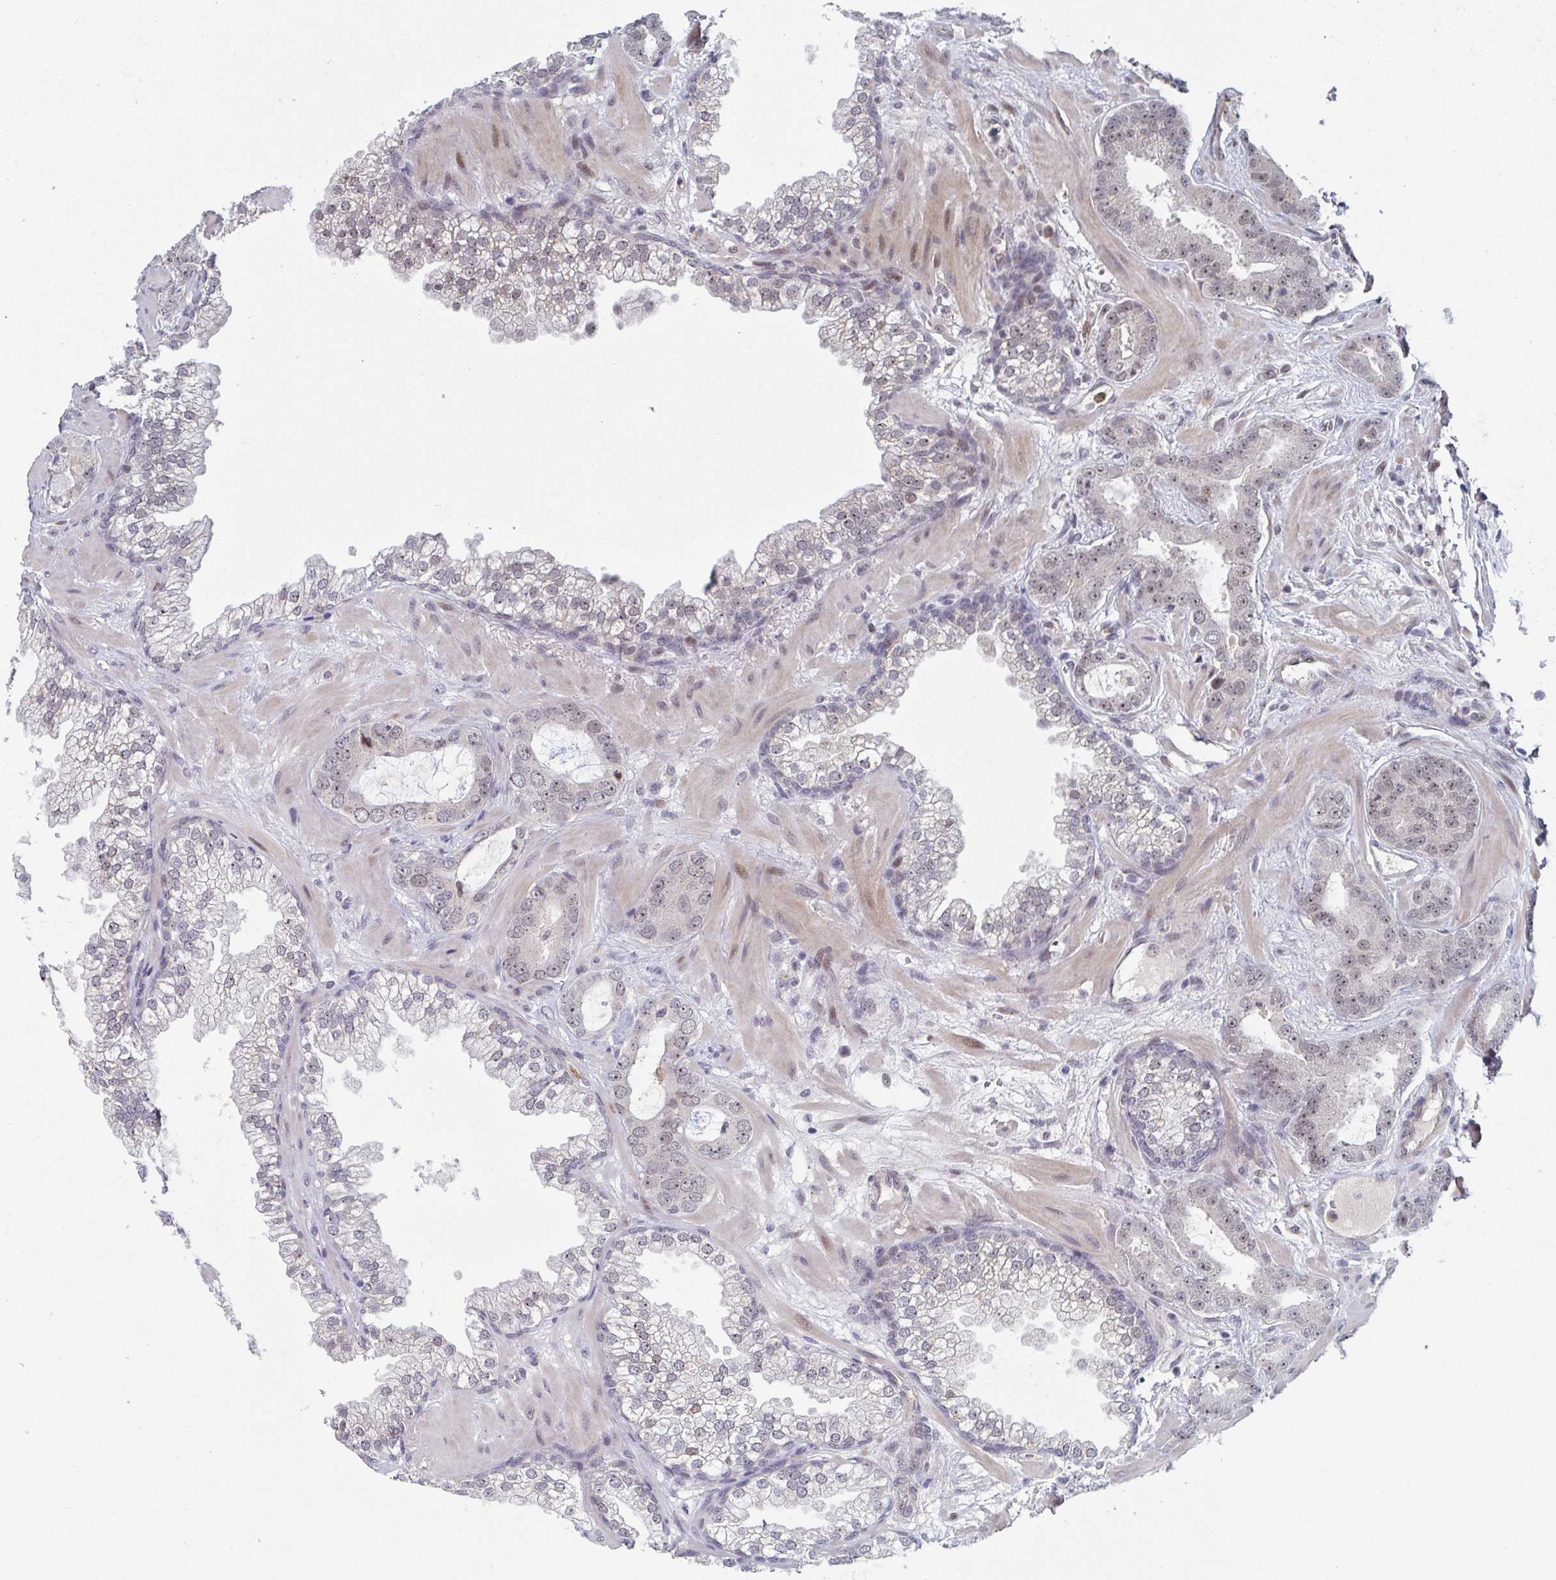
{"staining": {"intensity": "moderate", "quantity": "<25%", "location": "nuclear"}, "tissue": "prostate cancer", "cell_type": "Tumor cells", "image_type": "cancer", "snomed": [{"axis": "morphology", "description": "Adenocarcinoma, Low grade"}, {"axis": "topography", "description": "Prostate"}], "caption": "The image demonstrates immunohistochemical staining of adenocarcinoma (low-grade) (prostate). There is moderate nuclear staining is identified in about <25% of tumor cells. (Brightfield microscopy of DAB IHC at high magnification).", "gene": "RNF212", "patient": {"sex": "male", "age": 62}}